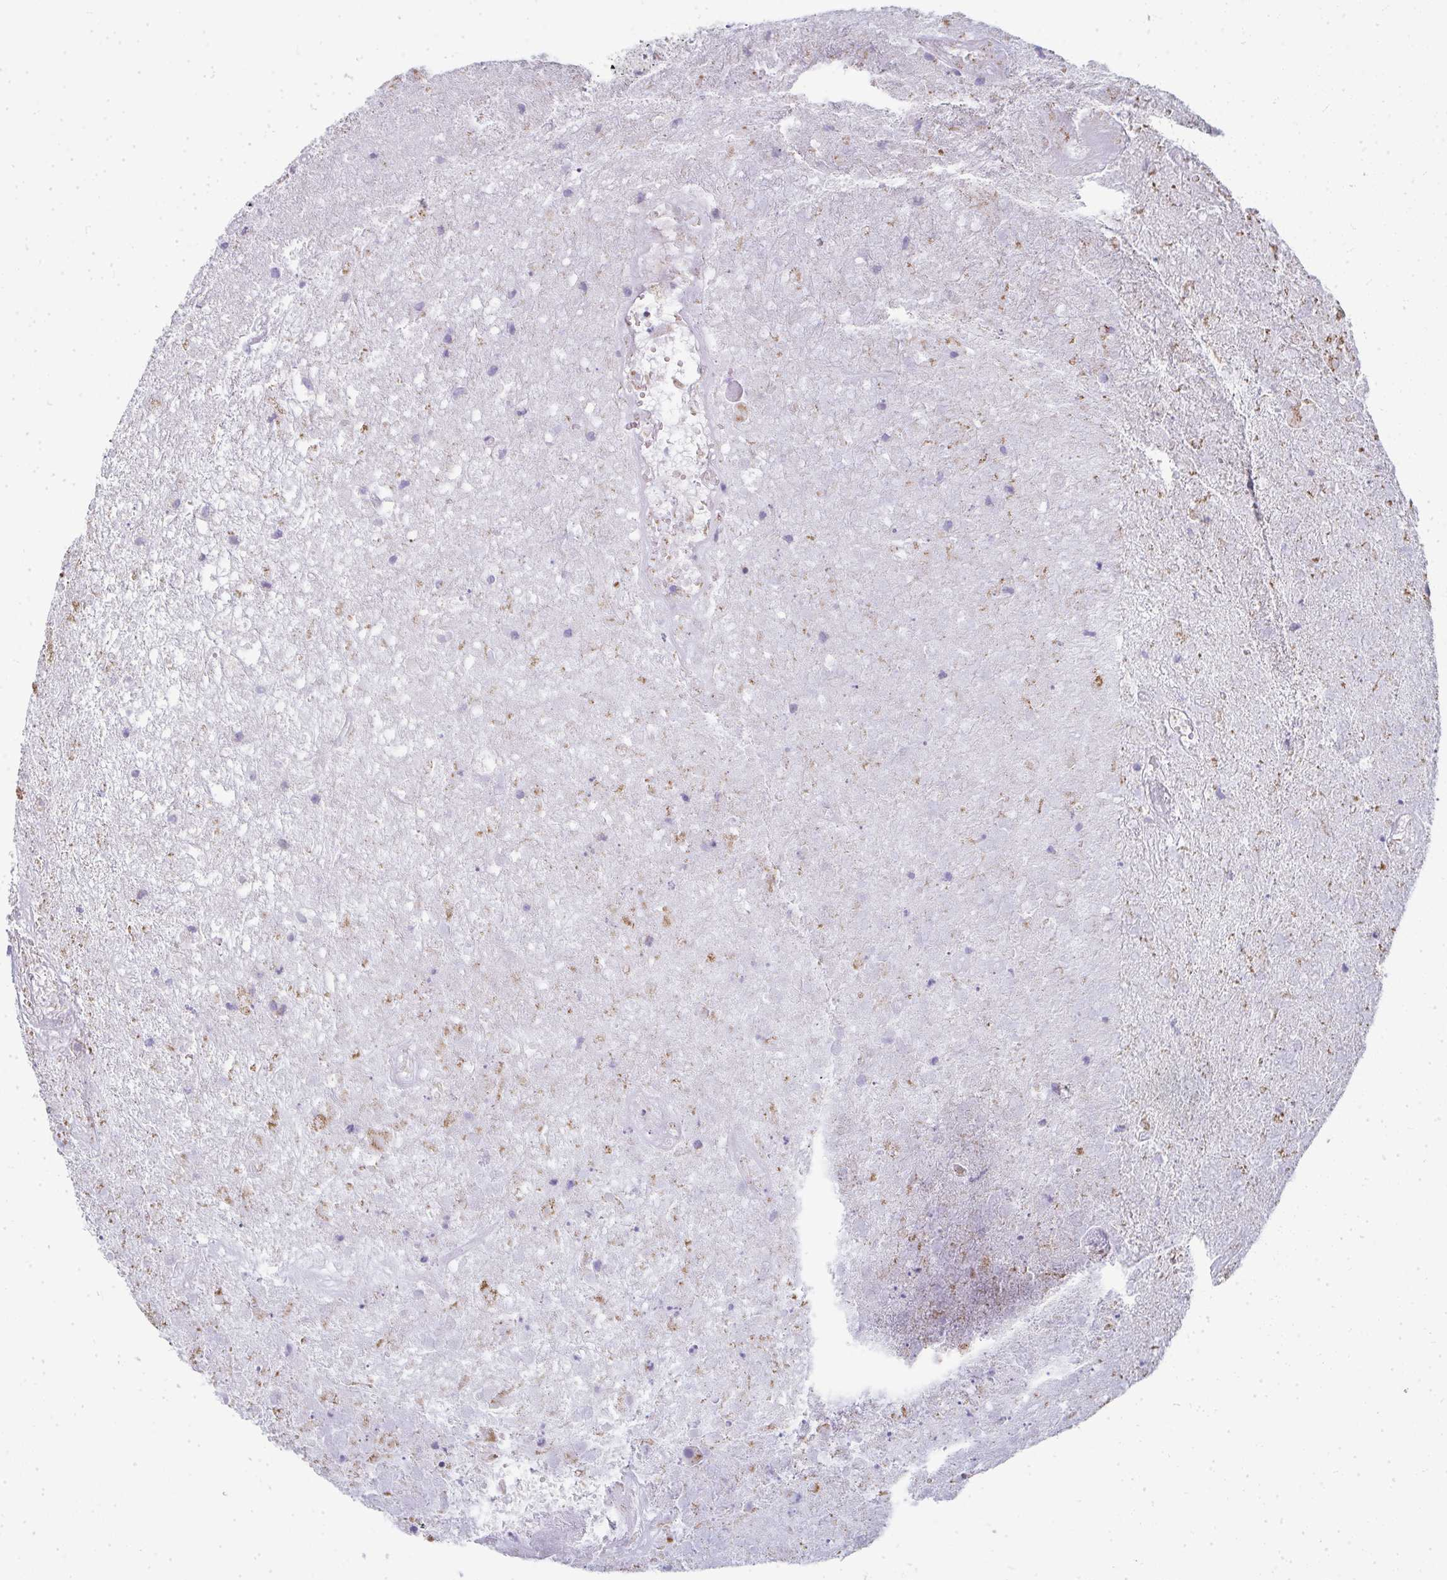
{"staining": {"intensity": "negative", "quantity": "none", "location": "none"}, "tissue": "glioma", "cell_type": "Tumor cells", "image_type": "cancer", "snomed": [{"axis": "morphology", "description": "Glioma, malignant, High grade"}, {"axis": "topography", "description": "Brain"}], "caption": "Immunohistochemistry (IHC) histopathology image of neoplastic tissue: malignant high-grade glioma stained with DAB (3,3'-diaminobenzidine) reveals no significant protein expression in tumor cells.", "gene": "SLC6A1", "patient": {"sex": "male", "age": 46}}